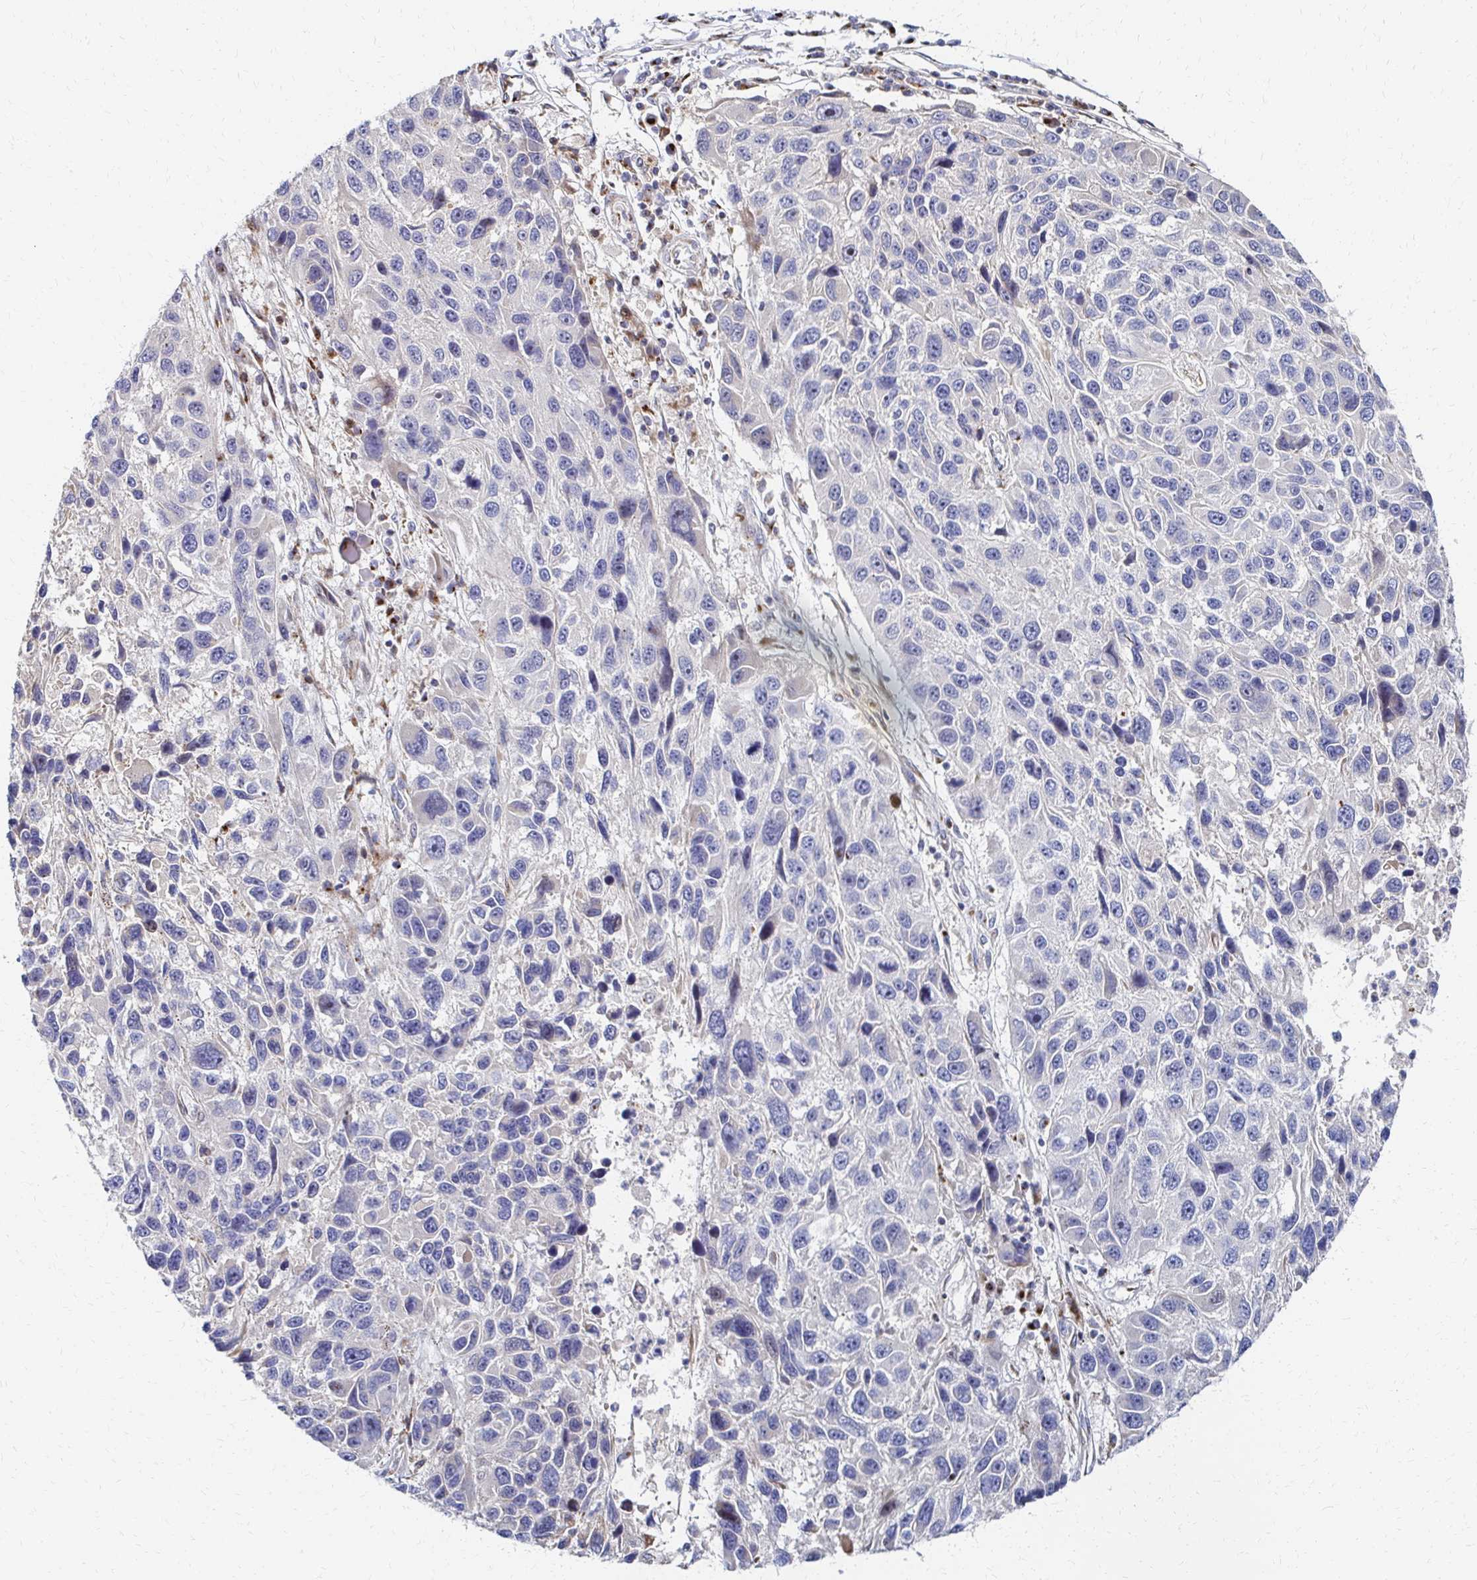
{"staining": {"intensity": "negative", "quantity": "none", "location": "none"}, "tissue": "melanoma", "cell_type": "Tumor cells", "image_type": "cancer", "snomed": [{"axis": "morphology", "description": "Malignant melanoma, NOS"}, {"axis": "topography", "description": "Skin"}], "caption": "Immunohistochemical staining of malignant melanoma demonstrates no significant positivity in tumor cells. (Immunohistochemistry (ihc), brightfield microscopy, high magnification).", "gene": "MAN1A1", "patient": {"sex": "male", "age": 53}}